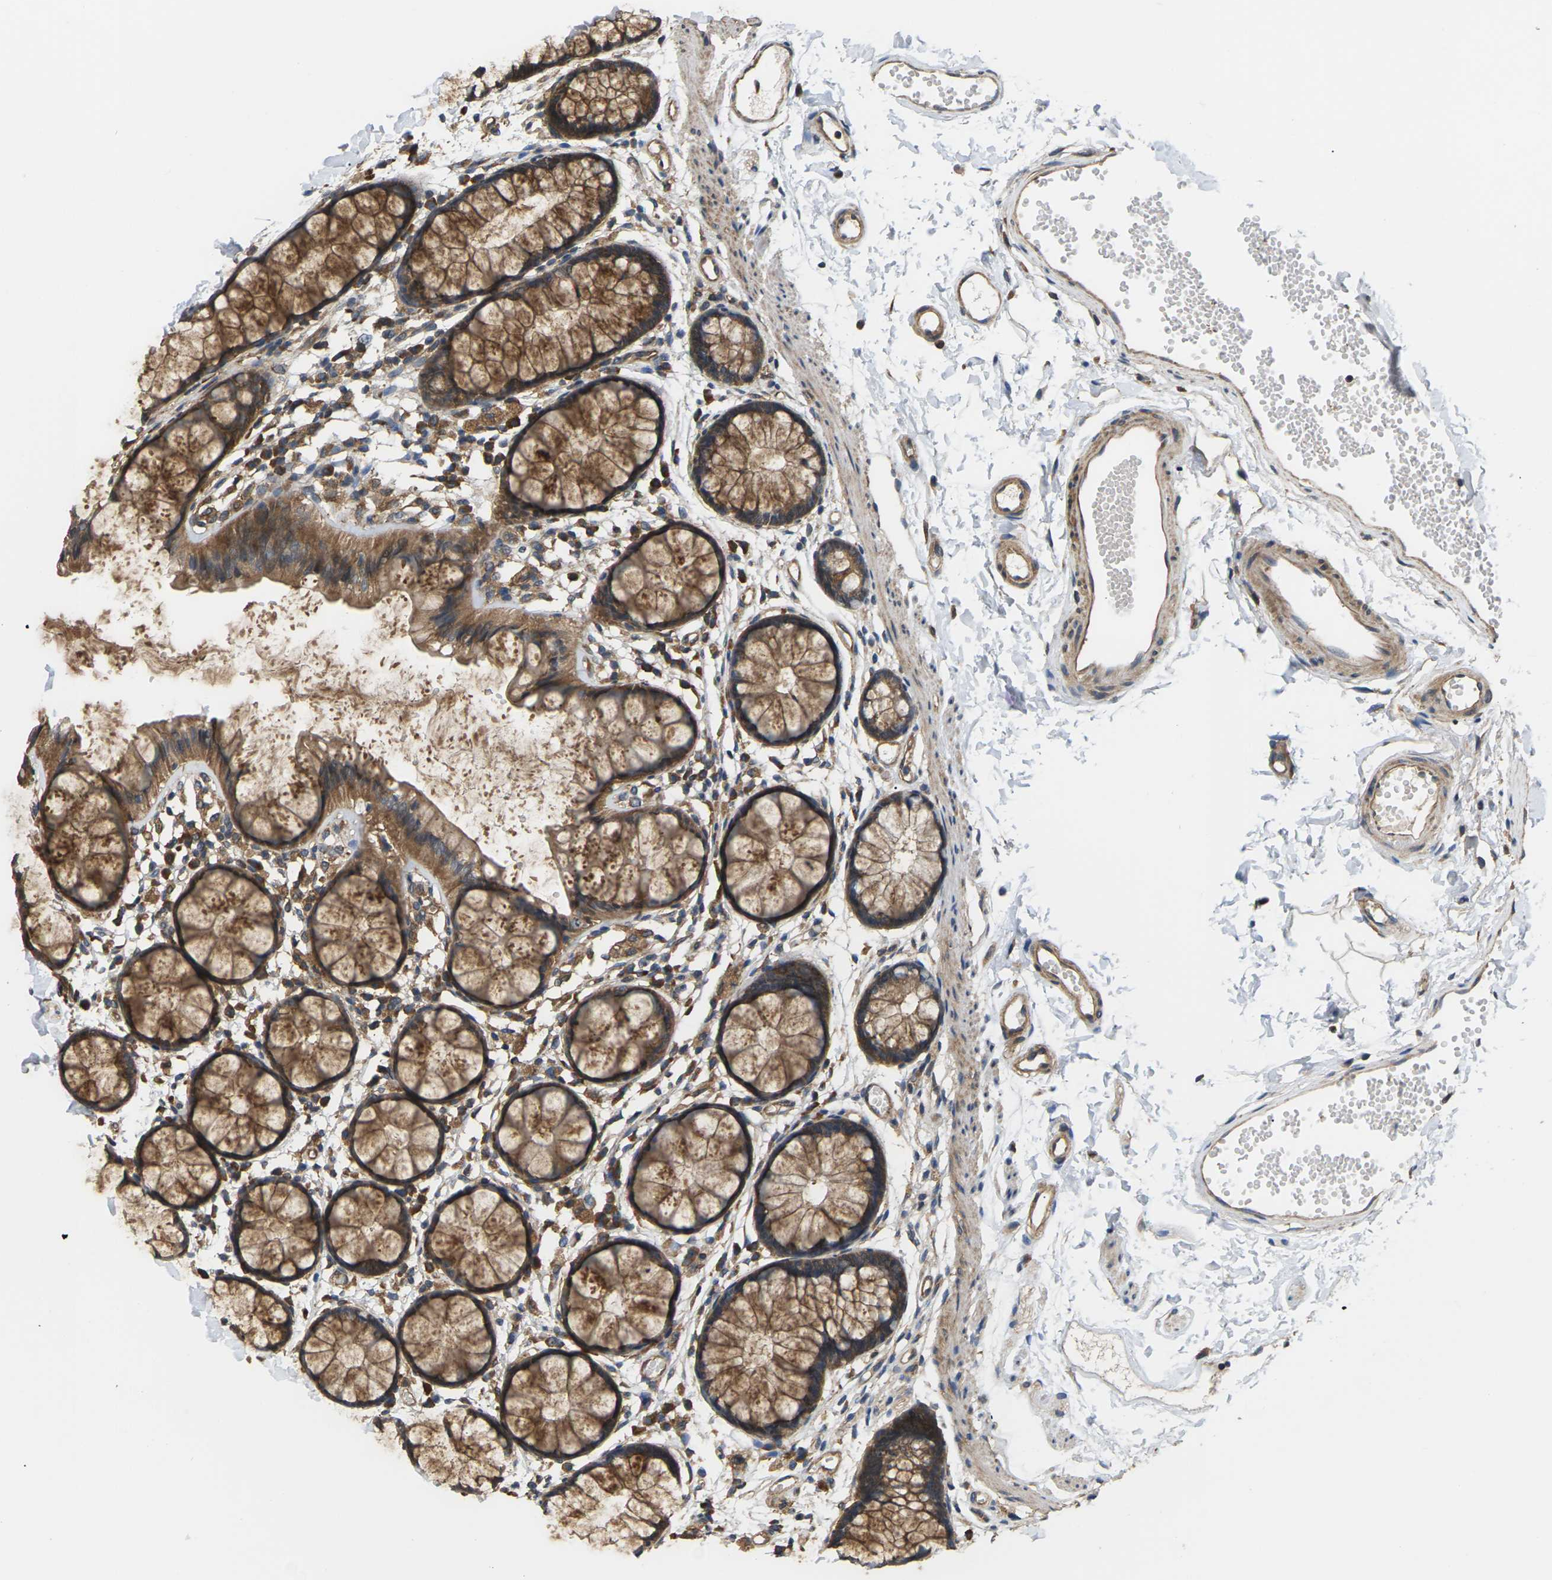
{"staining": {"intensity": "moderate", "quantity": ">75%", "location": "cytoplasmic/membranous"}, "tissue": "rectum", "cell_type": "Glandular cells", "image_type": "normal", "snomed": [{"axis": "morphology", "description": "Normal tissue, NOS"}, {"axis": "topography", "description": "Rectum"}], "caption": "High-power microscopy captured an immunohistochemistry (IHC) micrograph of benign rectum, revealing moderate cytoplasmic/membranous positivity in approximately >75% of glandular cells. (IHC, brightfield microscopy, high magnification).", "gene": "NRAS", "patient": {"sex": "female", "age": 66}}